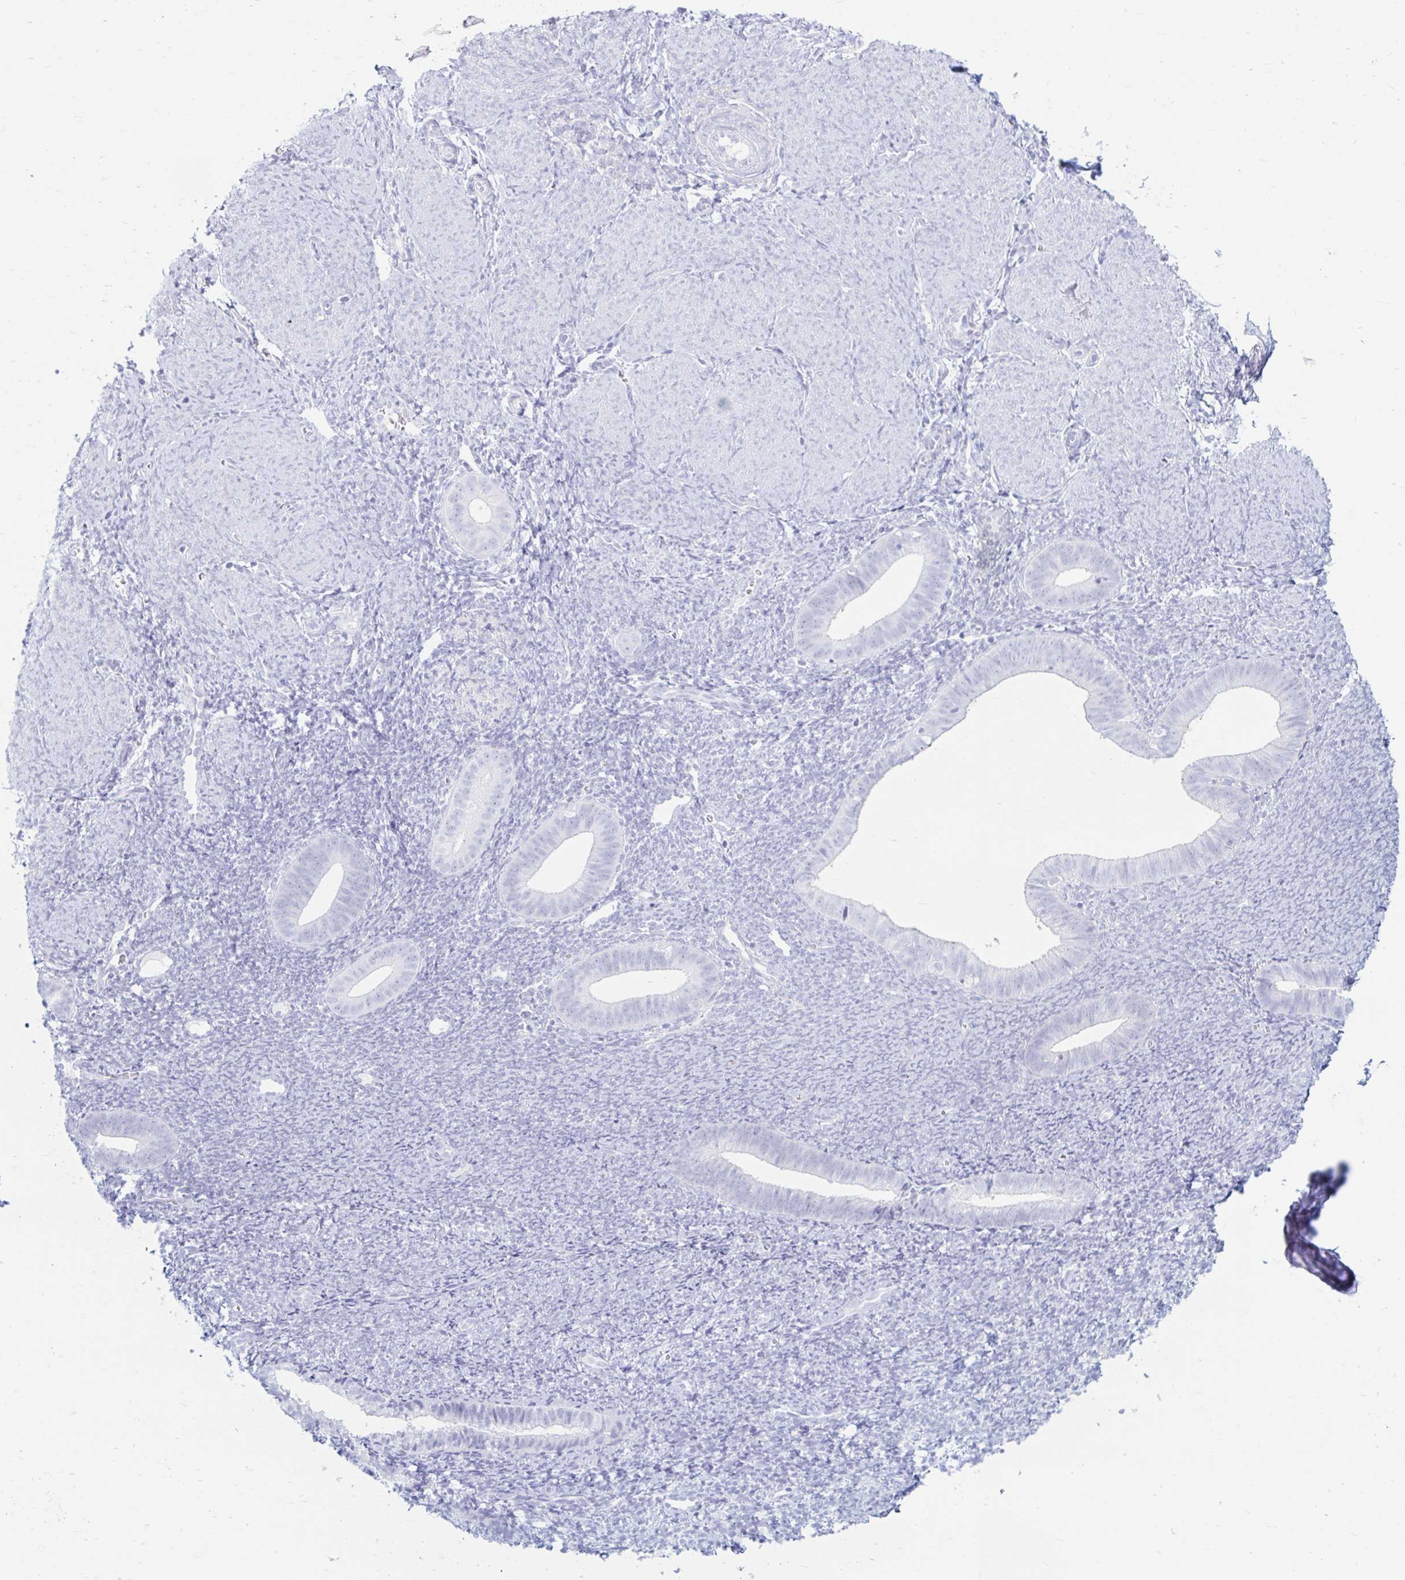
{"staining": {"intensity": "negative", "quantity": "none", "location": "none"}, "tissue": "endometrium", "cell_type": "Cells in endometrial stroma", "image_type": "normal", "snomed": [{"axis": "morphology", "description": "Normal tissue, NOS"}, {"axis": "topography", "description": "Endometrium"}], "caption": "Immunohistochemical staining of unremarkable endometrium displays no significant staining in cells in endometrial stroma.", "gene": "ERICH6", "patient": {"sex": "female", "age": 39}}